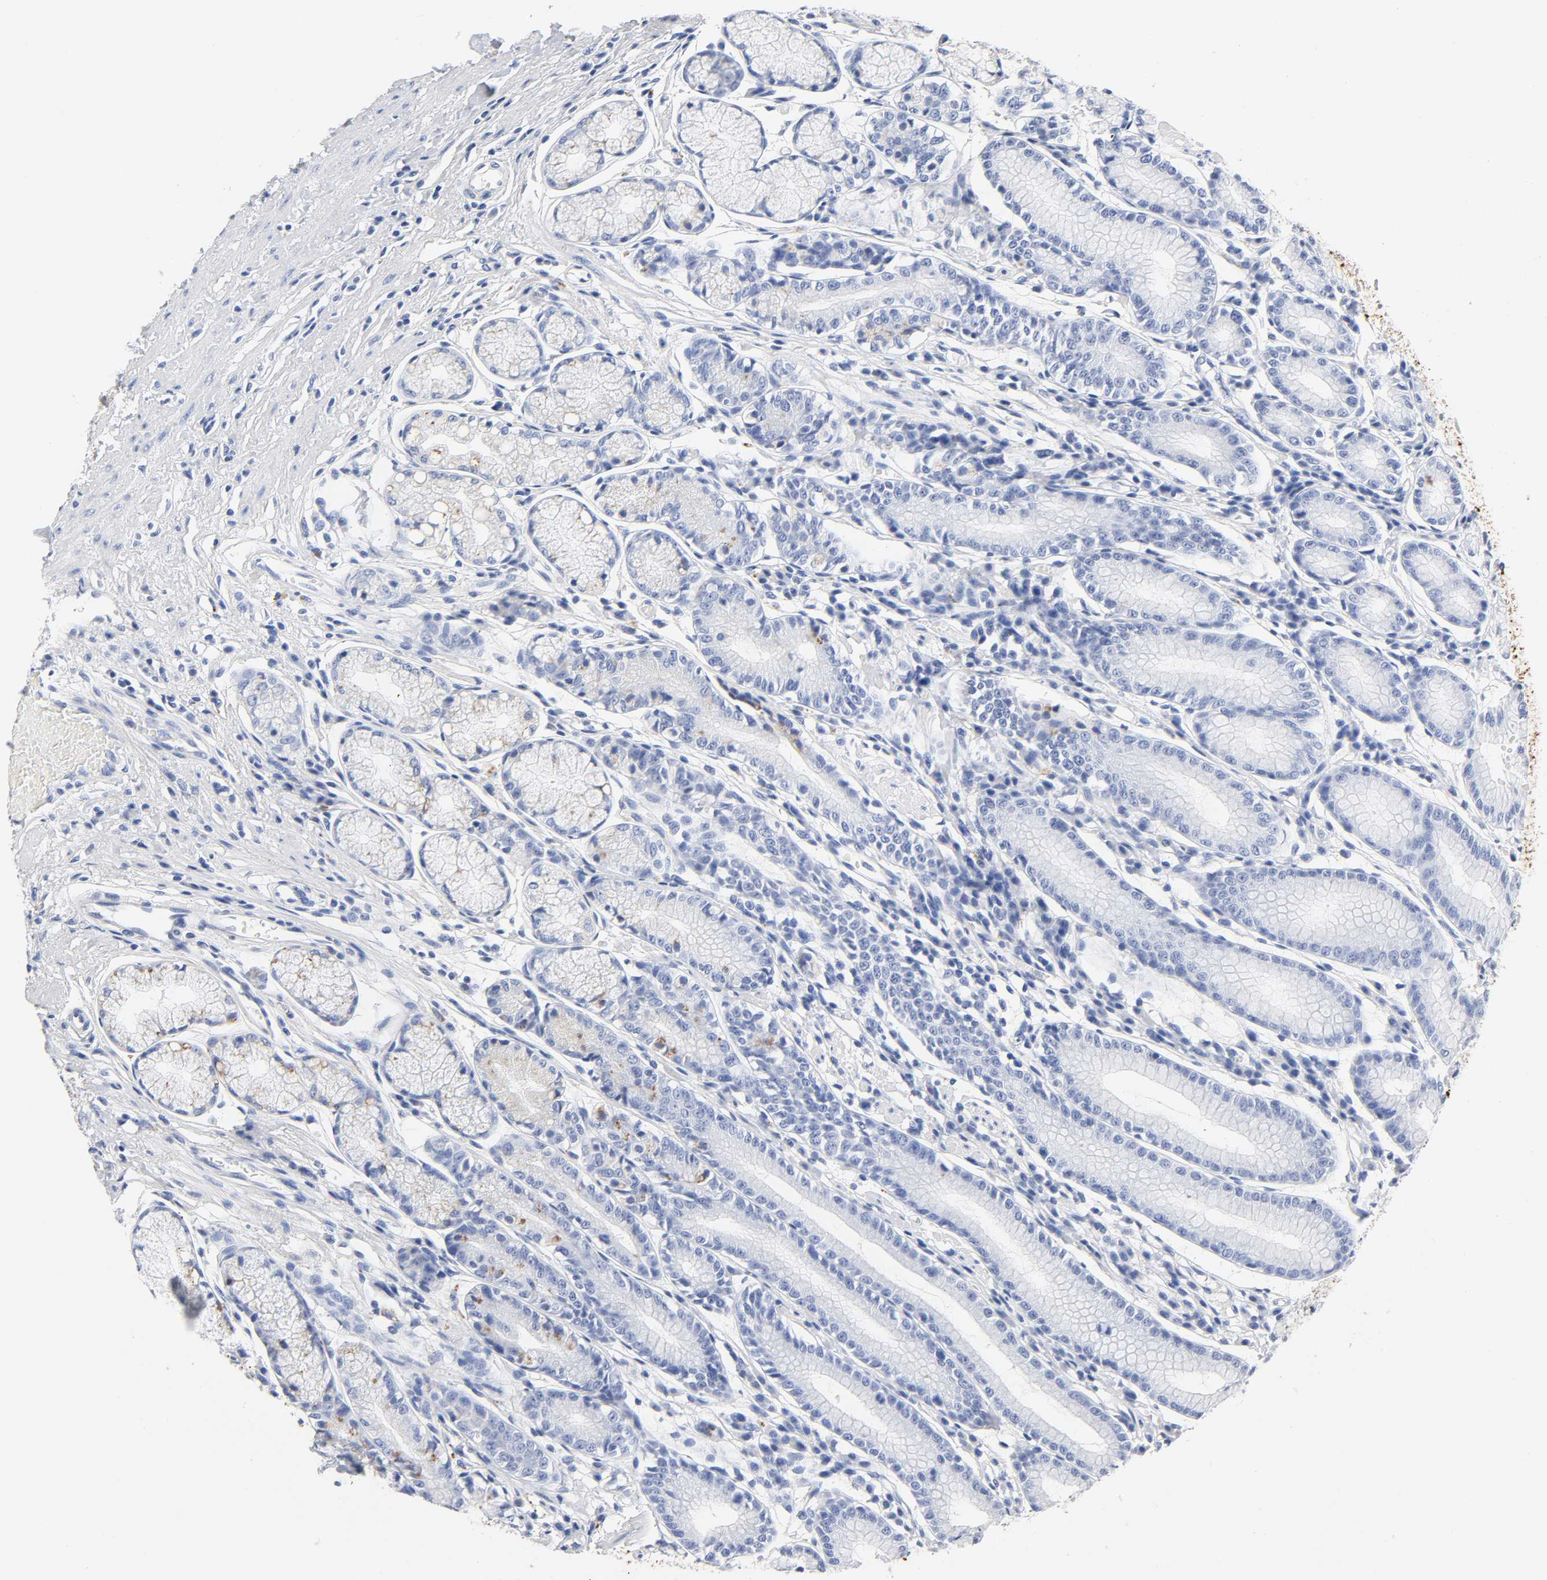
{"staining": {"intensity": "negative", "quantity": "none", "location": "none"}, "tissue": "stomach", "cell_type": "Glandular cells", "image_type": "normal", "snomed": [{"axis": "morphology", "description": "Normal tissue, NOS"}, {"axis": "morphology", "description": "Inflammation, NOS"}, {"axis": "topography", "description": "Stomach, lower"}], "caption": "An immunohistochemistry image of benign stomach is shown. There is no staining in glandular cells of stomach. The staining is performed using DAB (3,3'-diaminobenzidine) brown chromogen with nuclei counter-stained in using hematoxylin.", "gene": "PLP1", "patient": {"sex": "male", "age": 59}}